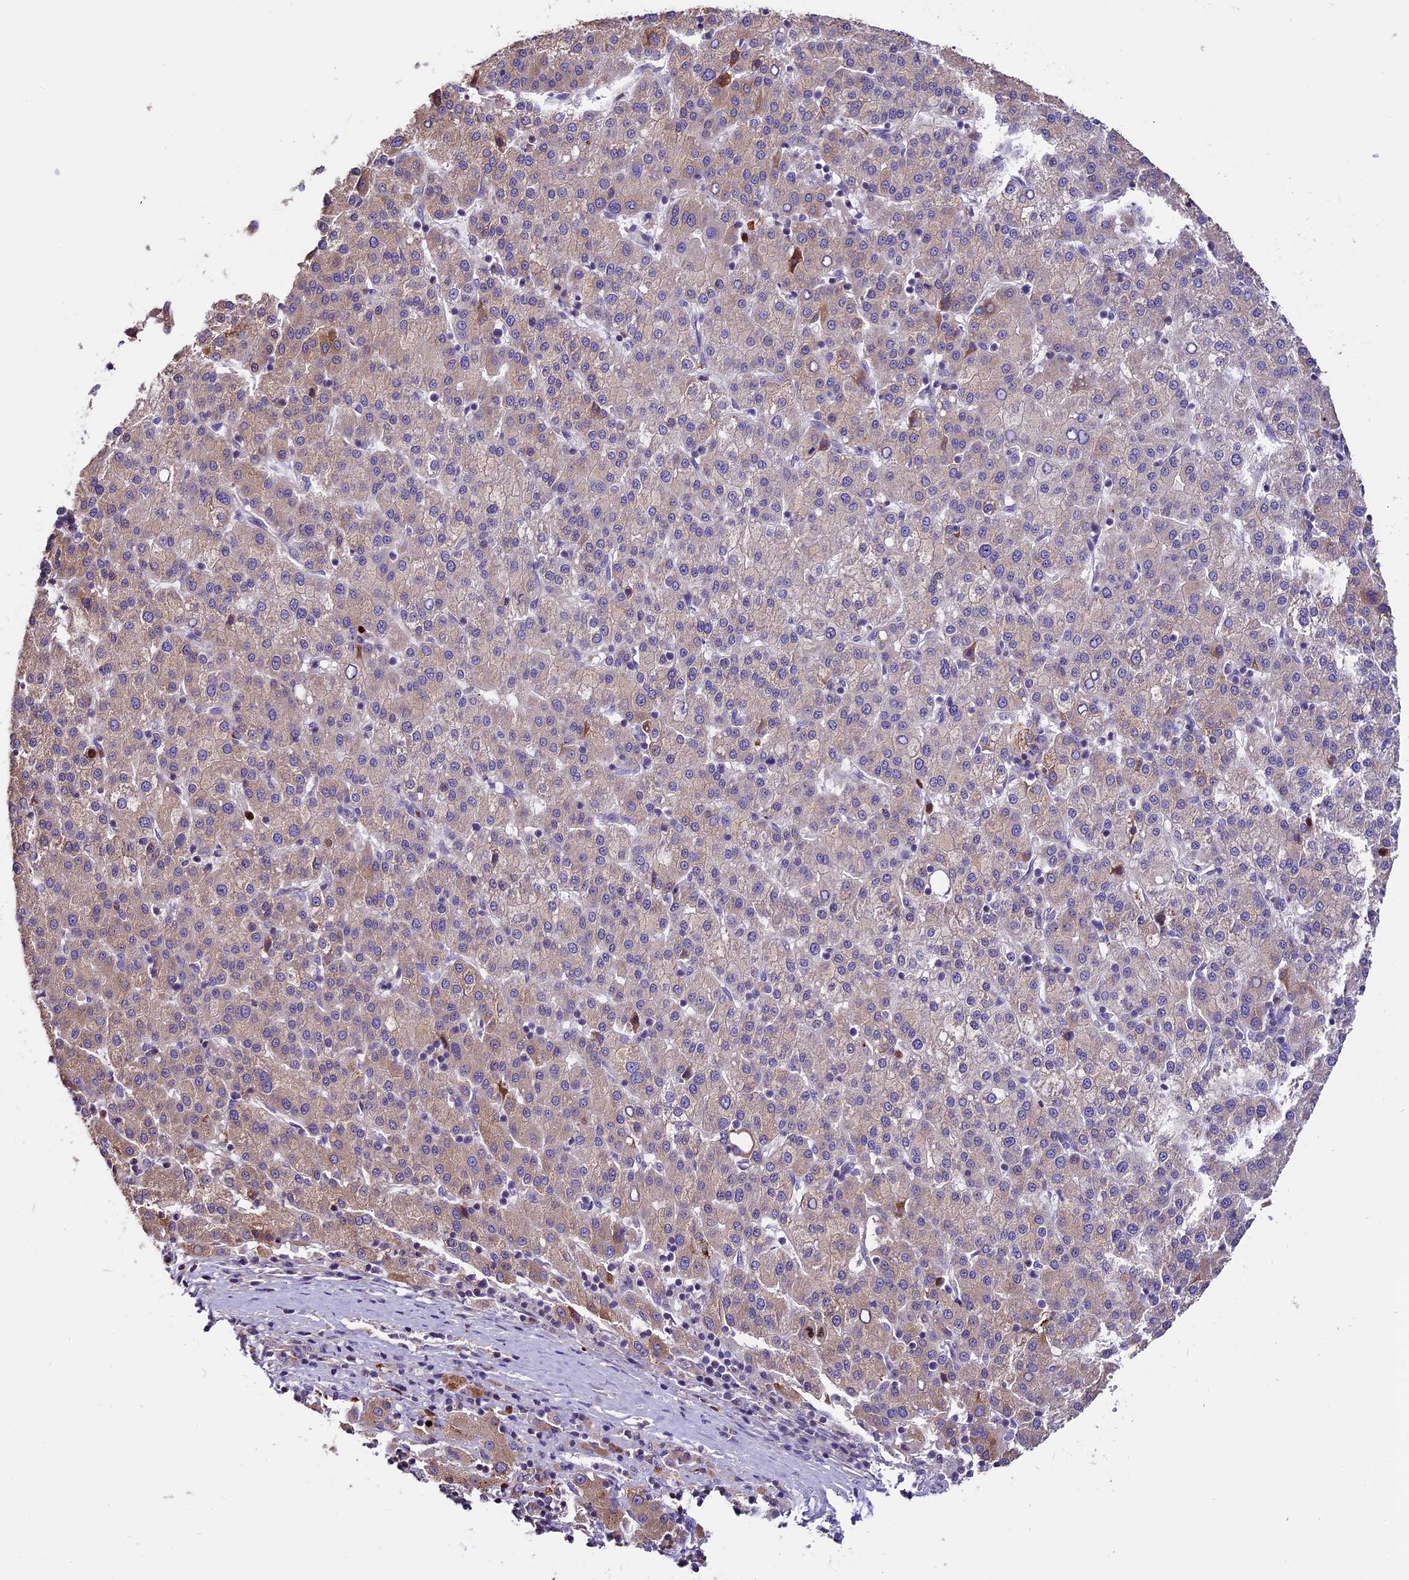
{"staining": {"intensity": "moderate", "quantity": "<25%", "location": "cytoplasmic/membranous"}, "tissue": "liver cancer", "cell_type": "Tumor cells", "image_type": "cancer", "snomed": [{"axis": "morphology", "description": "Carcinoma, Hepatocellular, NOS"}, {"axis": "topography", "description": "Liver"}], "caption": "Protein expression analysis of human liver hepatocellular carcinoma reveals moderate cytoplasmic/membranous positivity in approximately <25% of tumor cells. Nuclei are stained in blue.", "gene": "MAP3K7CL", "patient": {"sex": "female", "age": 58}}